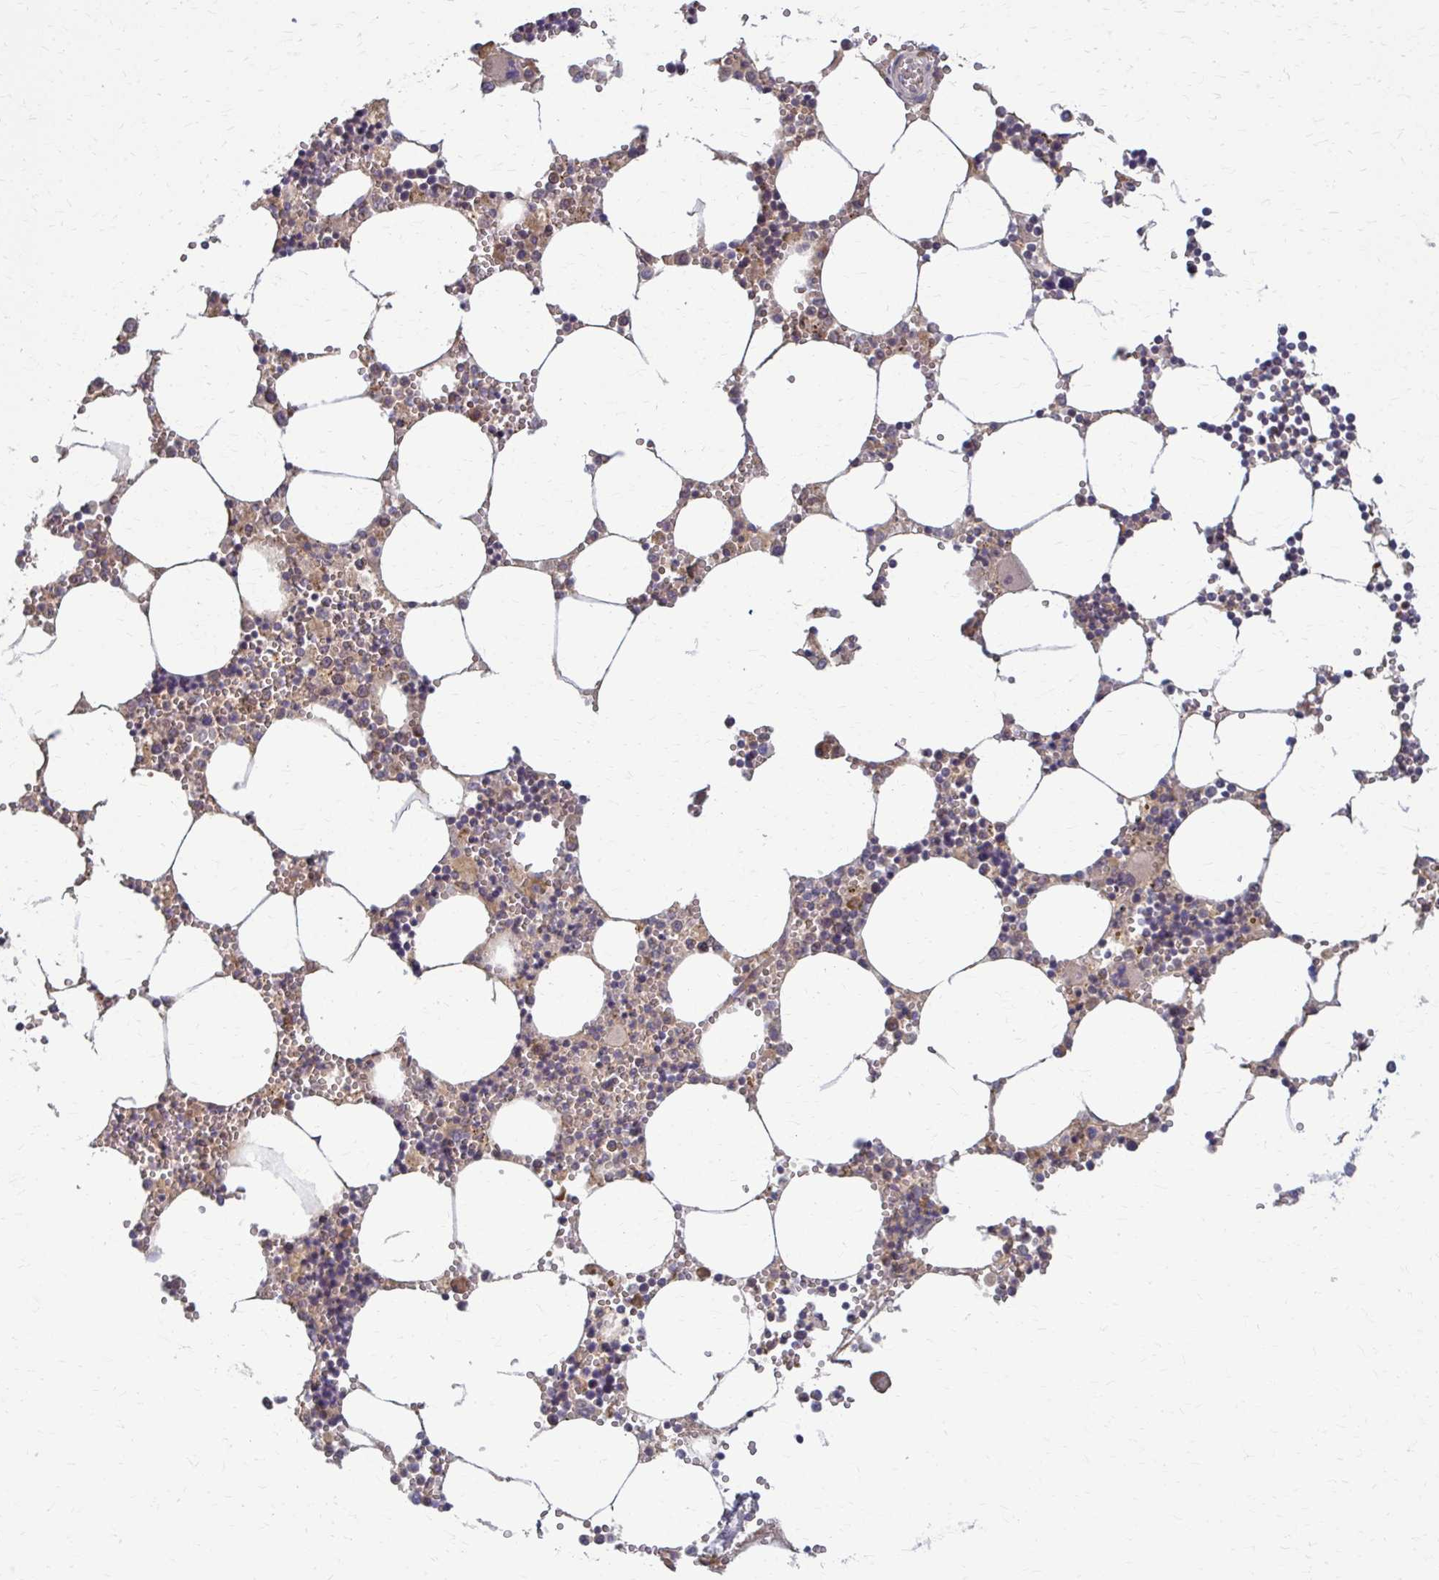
{"staining": {"intensity": "moderate", "quantity": "<25%", "location": "cytoplasmic/membranous"}, "tissue": "bone marrow", "cell_type": "Hematopoietic cells", "image_type": "normal", "snomed": [{"axis": "morphology", "description": "Normal tissue, NOS"}, {"axis": "topography", "description": "Bone marrow"}], "caption": "Brown immunohistochemical staining in unremarkable human bone marrow exhibits moderate cytoplasmic/membranous expression in about <25% of hematopoietic cells.", "gene": "MCRIP2", "patient": {"sex": "male", "age": 54}}